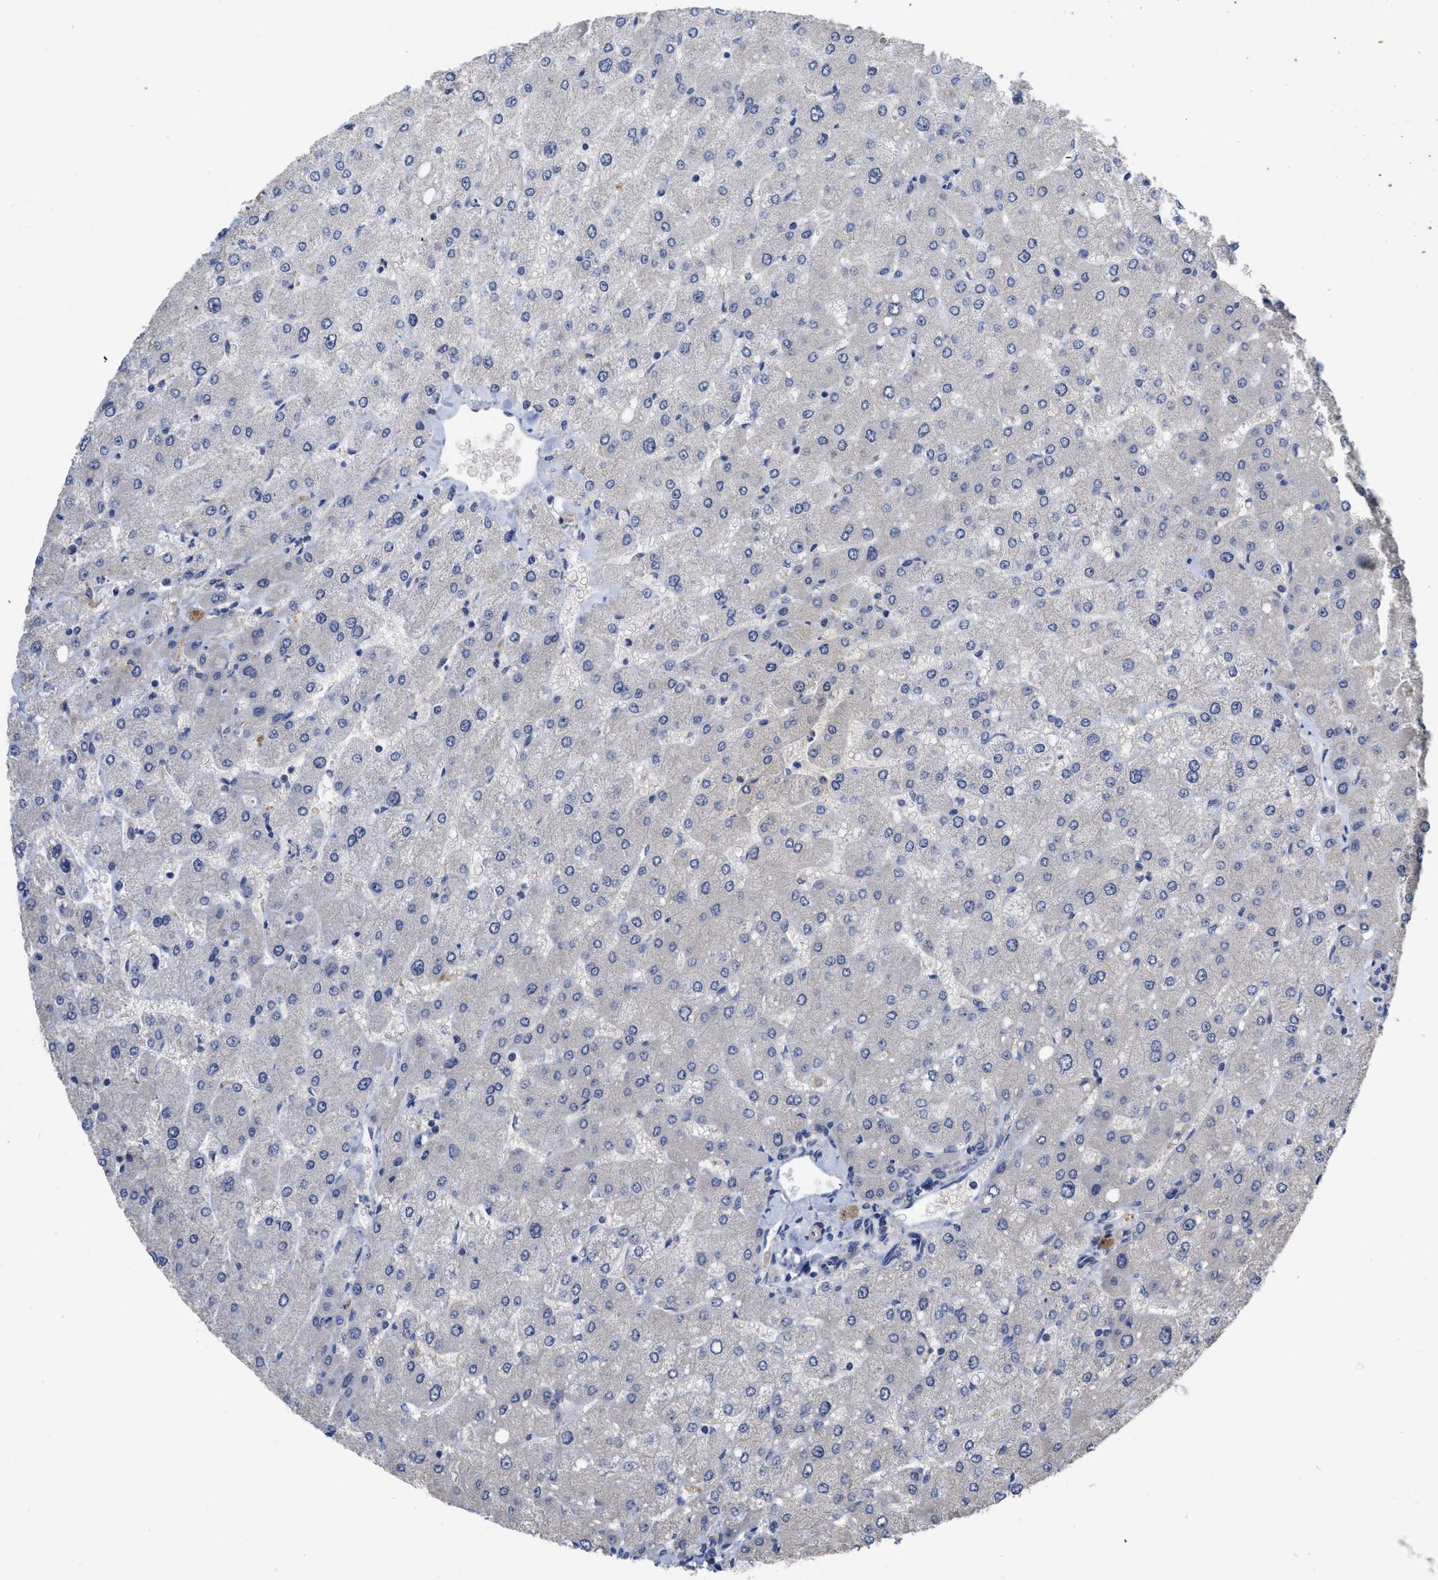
{"staining": {"intensity": "negative", "quantity": "none", "location": "none"}, "tissue": "liver", "cell_type": "Cholangiocytes", "image_type": "normal", "snomed": [{"axis": "morphology", "description": "Normal tissue, NOS"}, {"axis": "topography", "description": "Liver"}], "caption": "A high-resolution image shows immunohistochemistry staining of normal liver, which displays no significant positivity in cholangiocytes. (DAB IHC, high magnification).", "gene": "ARHGEF26", "patient": {"sex": "male", "age": 55}}